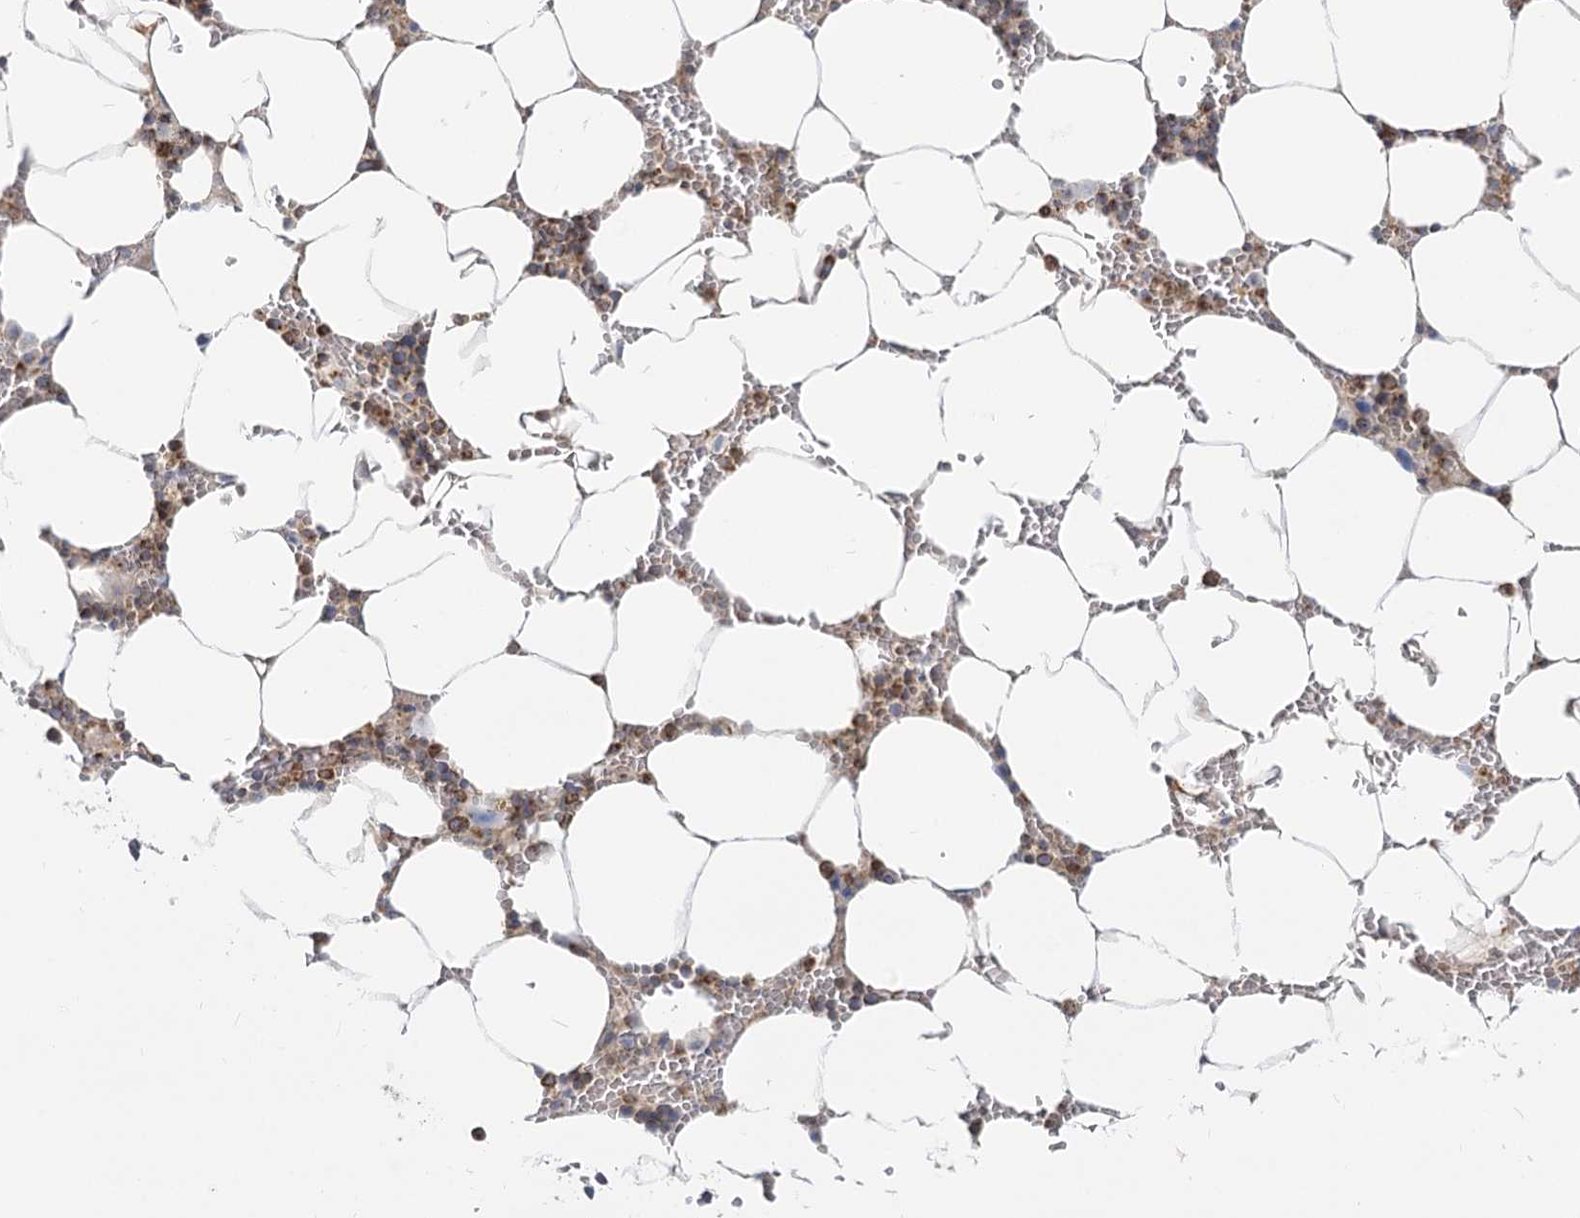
{"staining": {"intensity": "moderate", "quantity": "25%-75%", "location": "cytoplasmic/membranous"}, "tissue": "bone marrow", "cell_type": "Hematopoietic cells", "image_type": "normal", "snomed": [{"axis": "morphology", "description": "Normal tissue, NOS"}, {"axis": "topography", "description": "Bone marrow"}], "caption": "Protein expression analysis of unremarkable bone marrow shows moderate cytoplasmic/membranous staining in about 25%-75% of hematopoietic cells.", "gene": "MTMR3", "patient": {"sex": "male", "age": 70}}